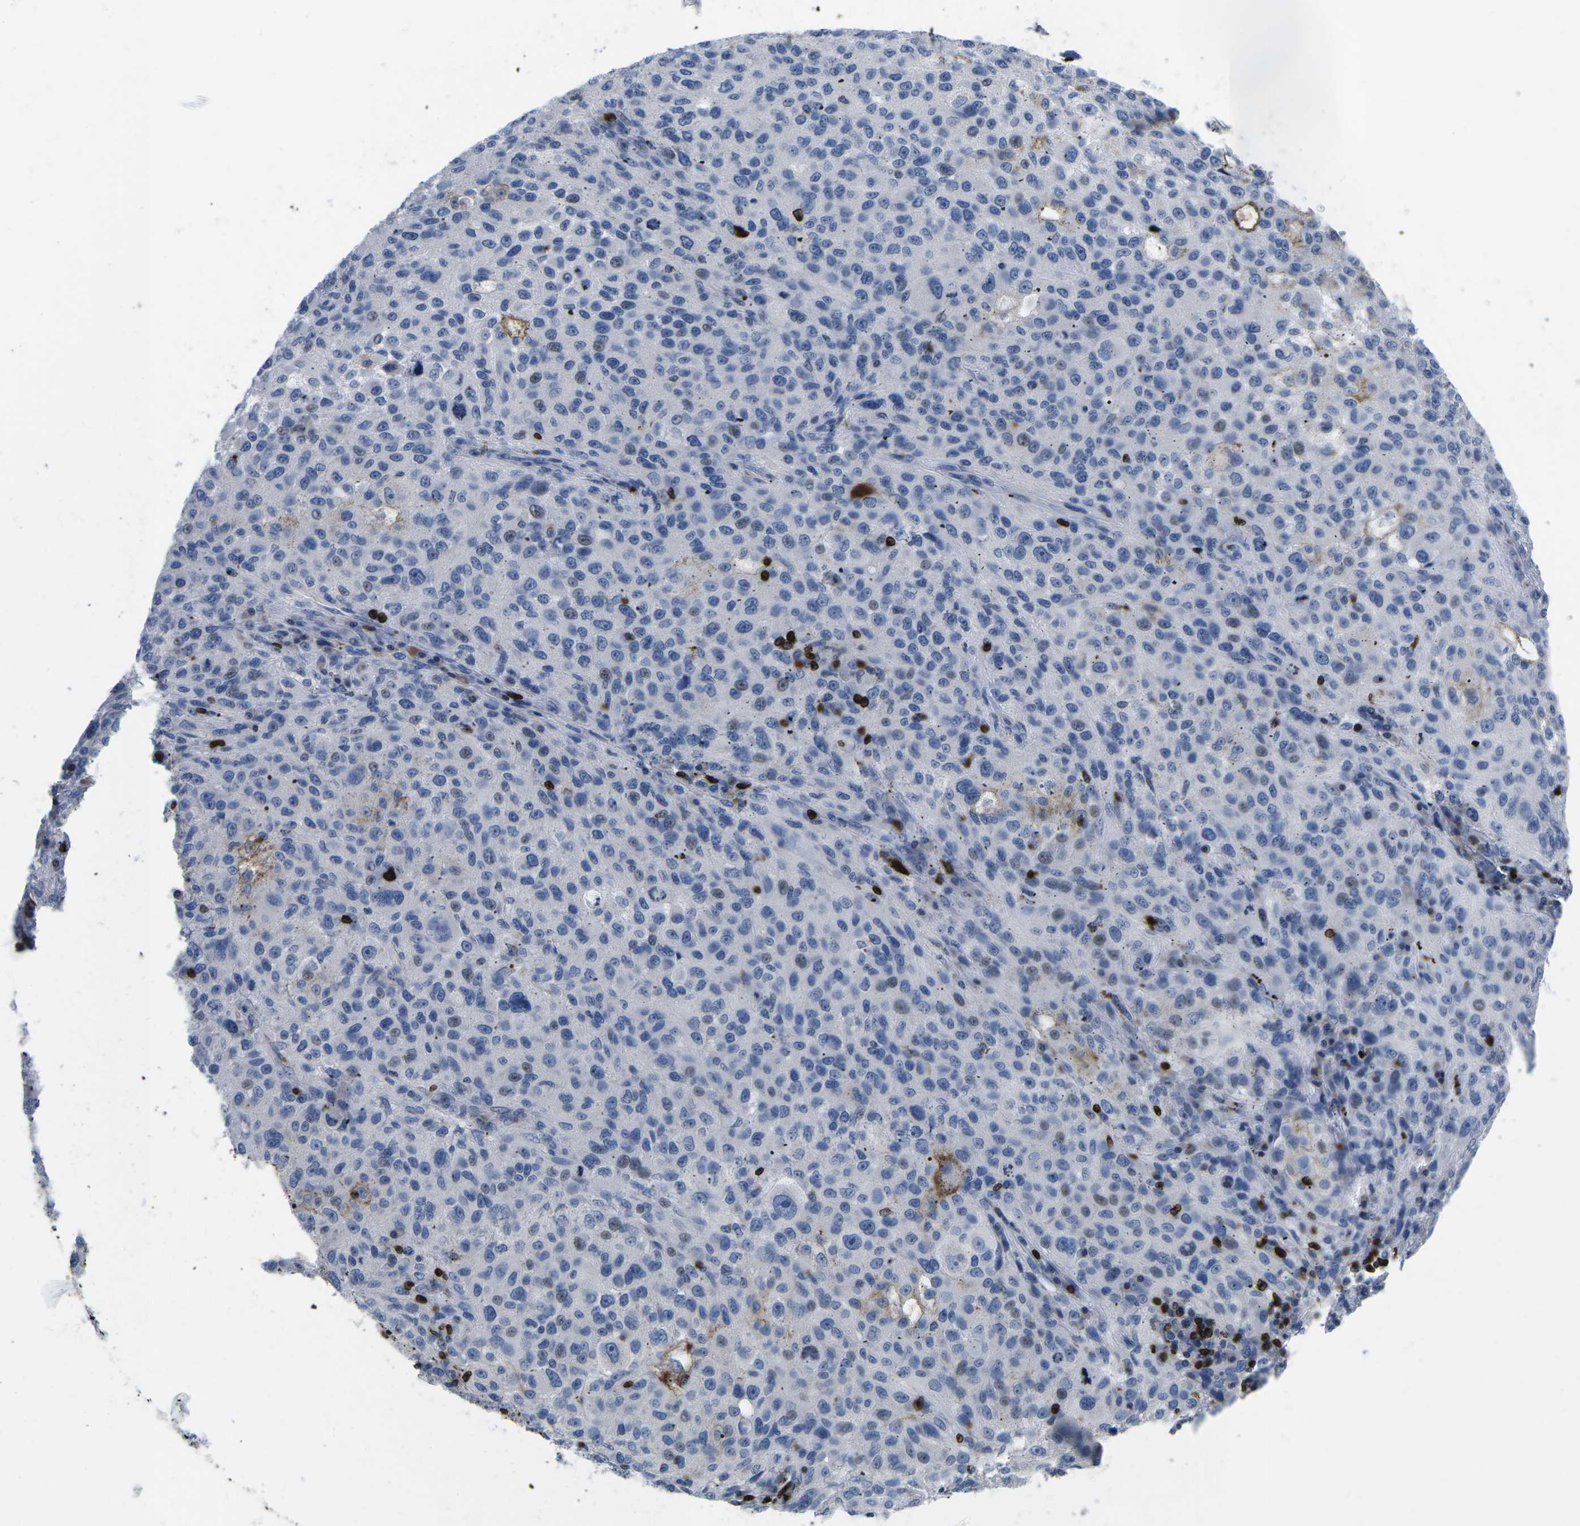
{"staining": {"intensity": "negative", "quantity": "none", "location": "none"}, "tissue": "melanoma", "cell_type": "Tumor cells", "image_type": "cancer", "snomed": [{"axis": "morphology", "description": "Necrosis, NOS"}, {"axis": "morphology", "description": "Malignant melanoma, NOS"}, {"axis": "topography", "description": "Skin"}], "caption": "This photomicrograph is of melanoma stained with immunohistochemistry (IHC) to label a protein in brown with the nuclei are counter-stained blue. There is no staining in tumor cells. (Stains: DAB immunohistochemistry (IHC) with hematoxylin counter stain, Microscopy: brightfield microscopy at high magnification).", "gene": "CTSW", "patient": {"sex": "female", "age": 87}}